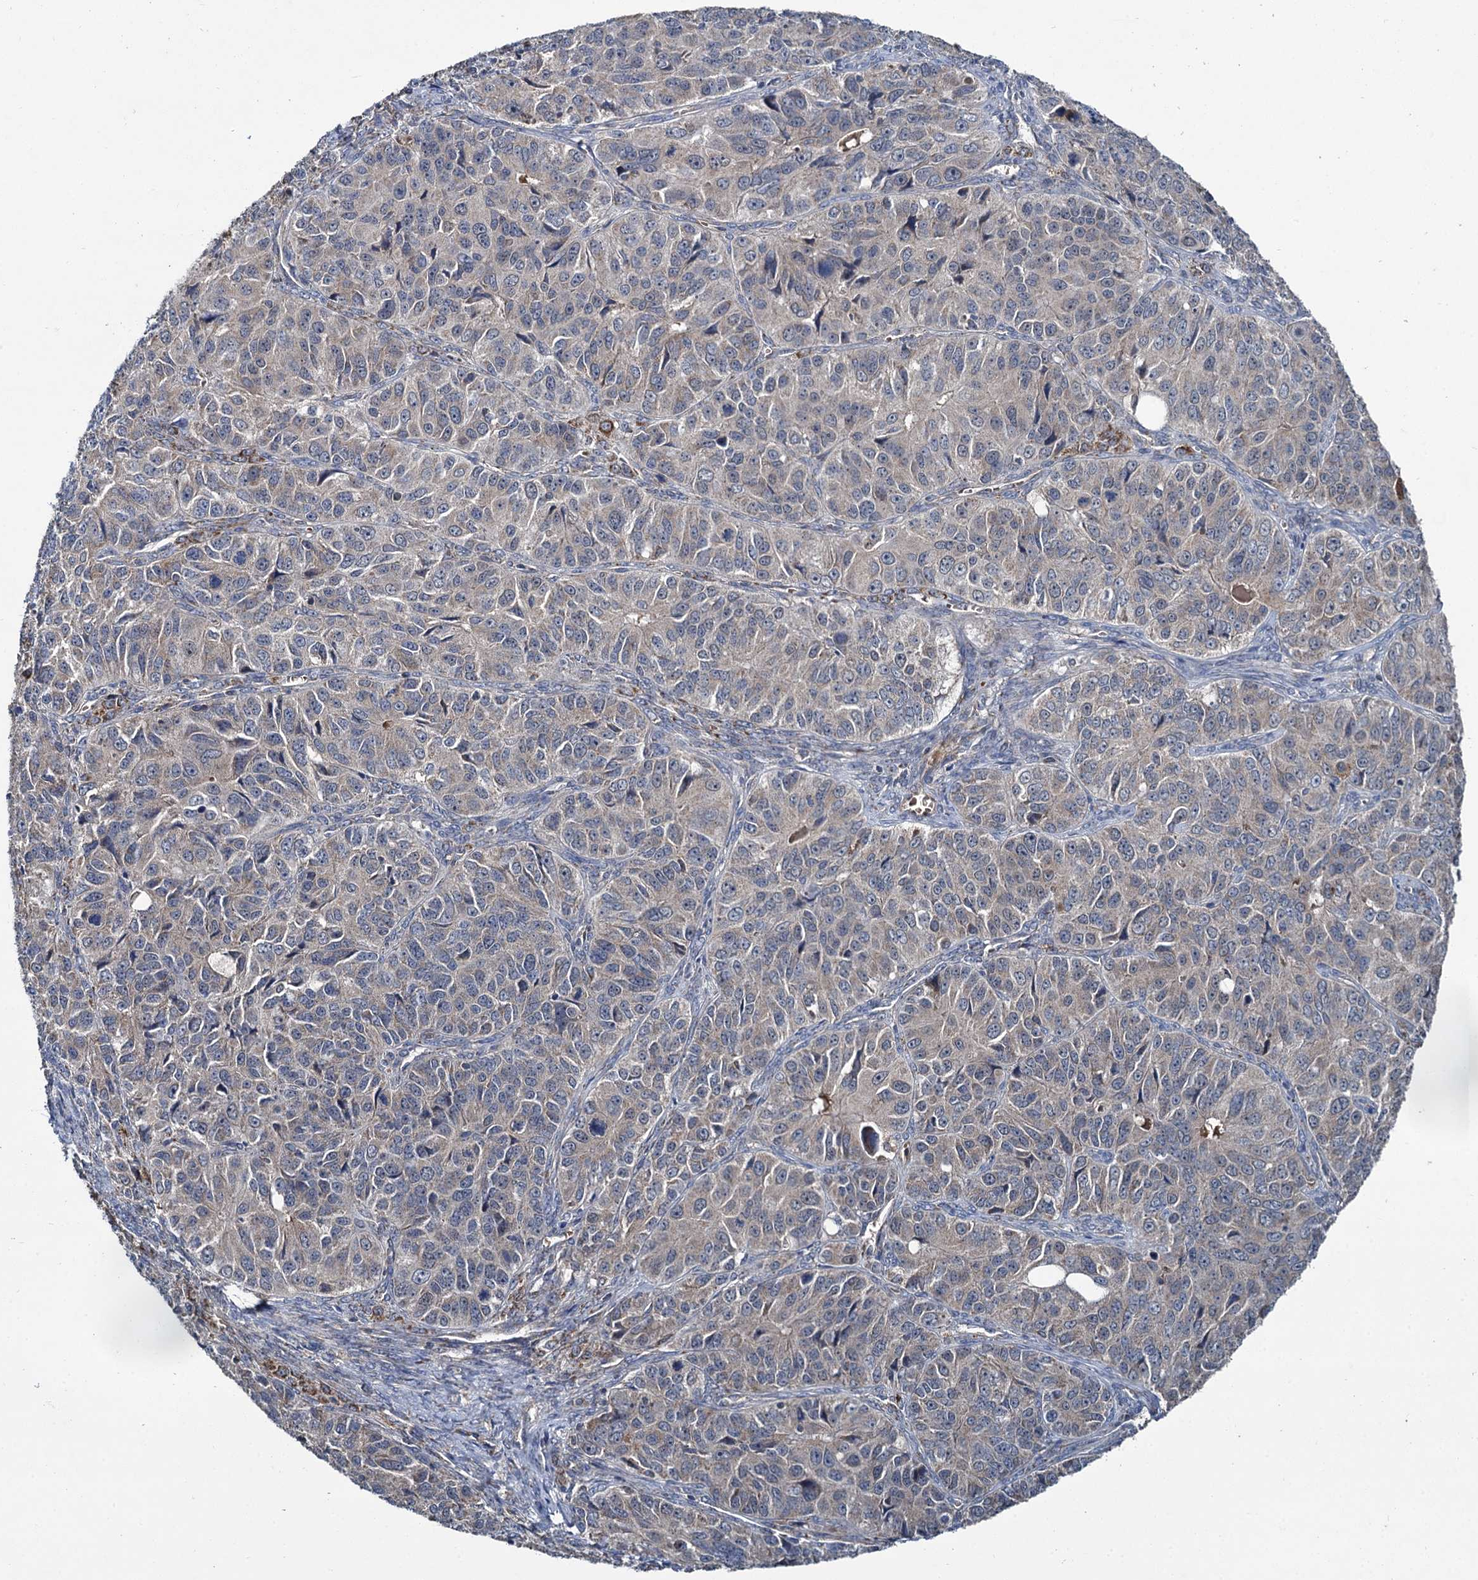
{"staining": {"intensity": "weak", "quantity": "<25%", "location": "cytoplasmic/membranous"}, "tissue": "ovarian cancer", "cell_type": "Tumor cells", "image_type": "cancer", "snomed": [{"axis": "morphology", "description": "Carcinoma, endometroid"}, {"axis": "topography", "description": "Ovary"}], "caption": "Endometroid carcinoma (ovarian) was stained to show a protein in brown. There is no significant staining in tumor cells. (DAB (3,3'-diaminobenzidine) IHC, high magnification).", "gene": "METTL4", "patient": {"sex": "female", "age": 51}}